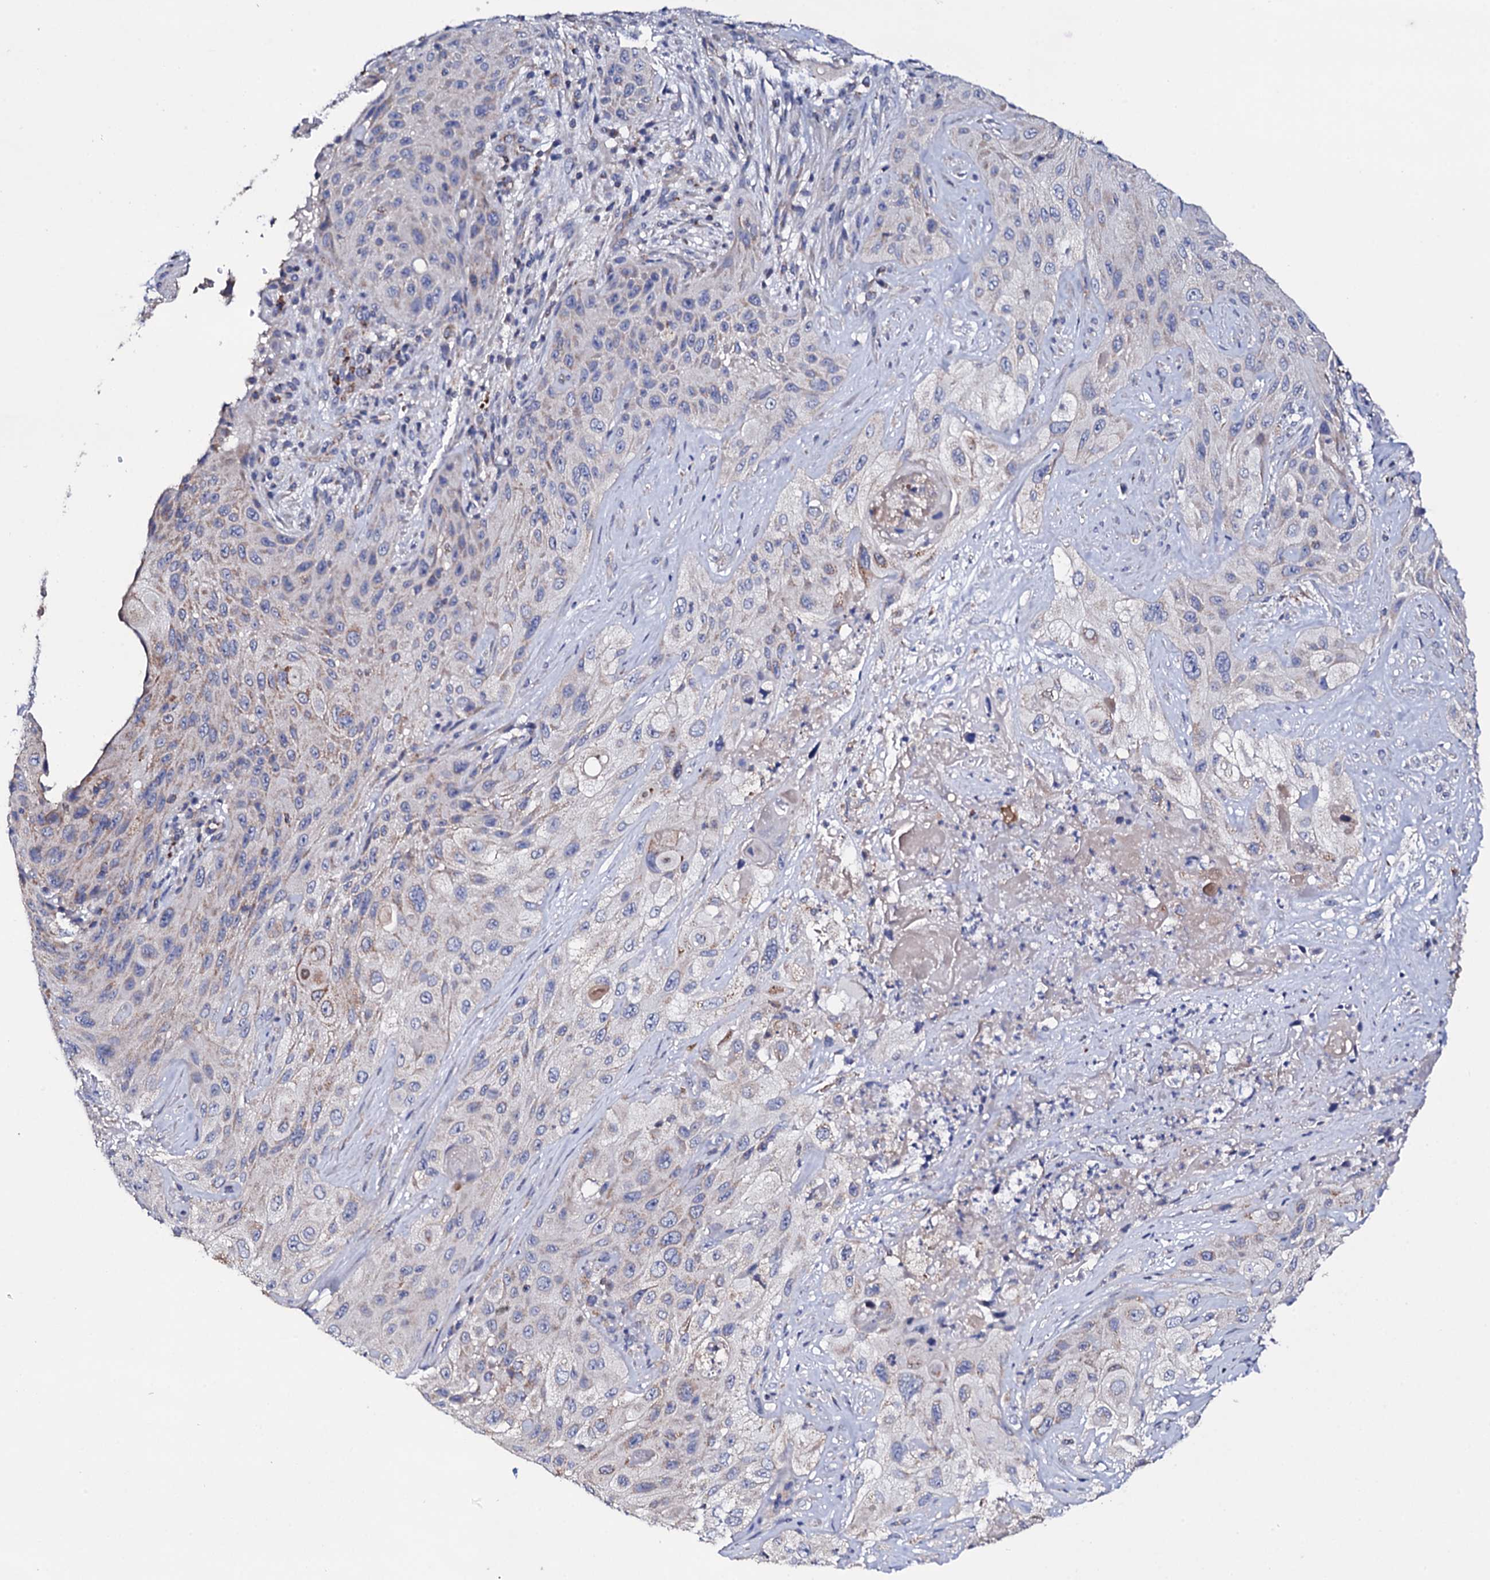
{"staining": {"intensity": "weak", "quantity": "<25%", "location": "cytoplasmic/membranous"}, "tissue": "cervical cancer", "cell_type": "Tumor cells", "image_type": "cancer", "snomed": [{"axis": "morphology", "description": "Squamous cell carcinoma, NOS"}, {"axis": "topography", "description": "Cervix"}], "caption": "Immunohistochemistry histopathology image of cervical cancer (squamous cell carcinoma) stained for a protein (brown), which demonstrates no staining in tumor cells.", "gene": "TCAF2", "patient": {"sex": "female", "age": 42}}